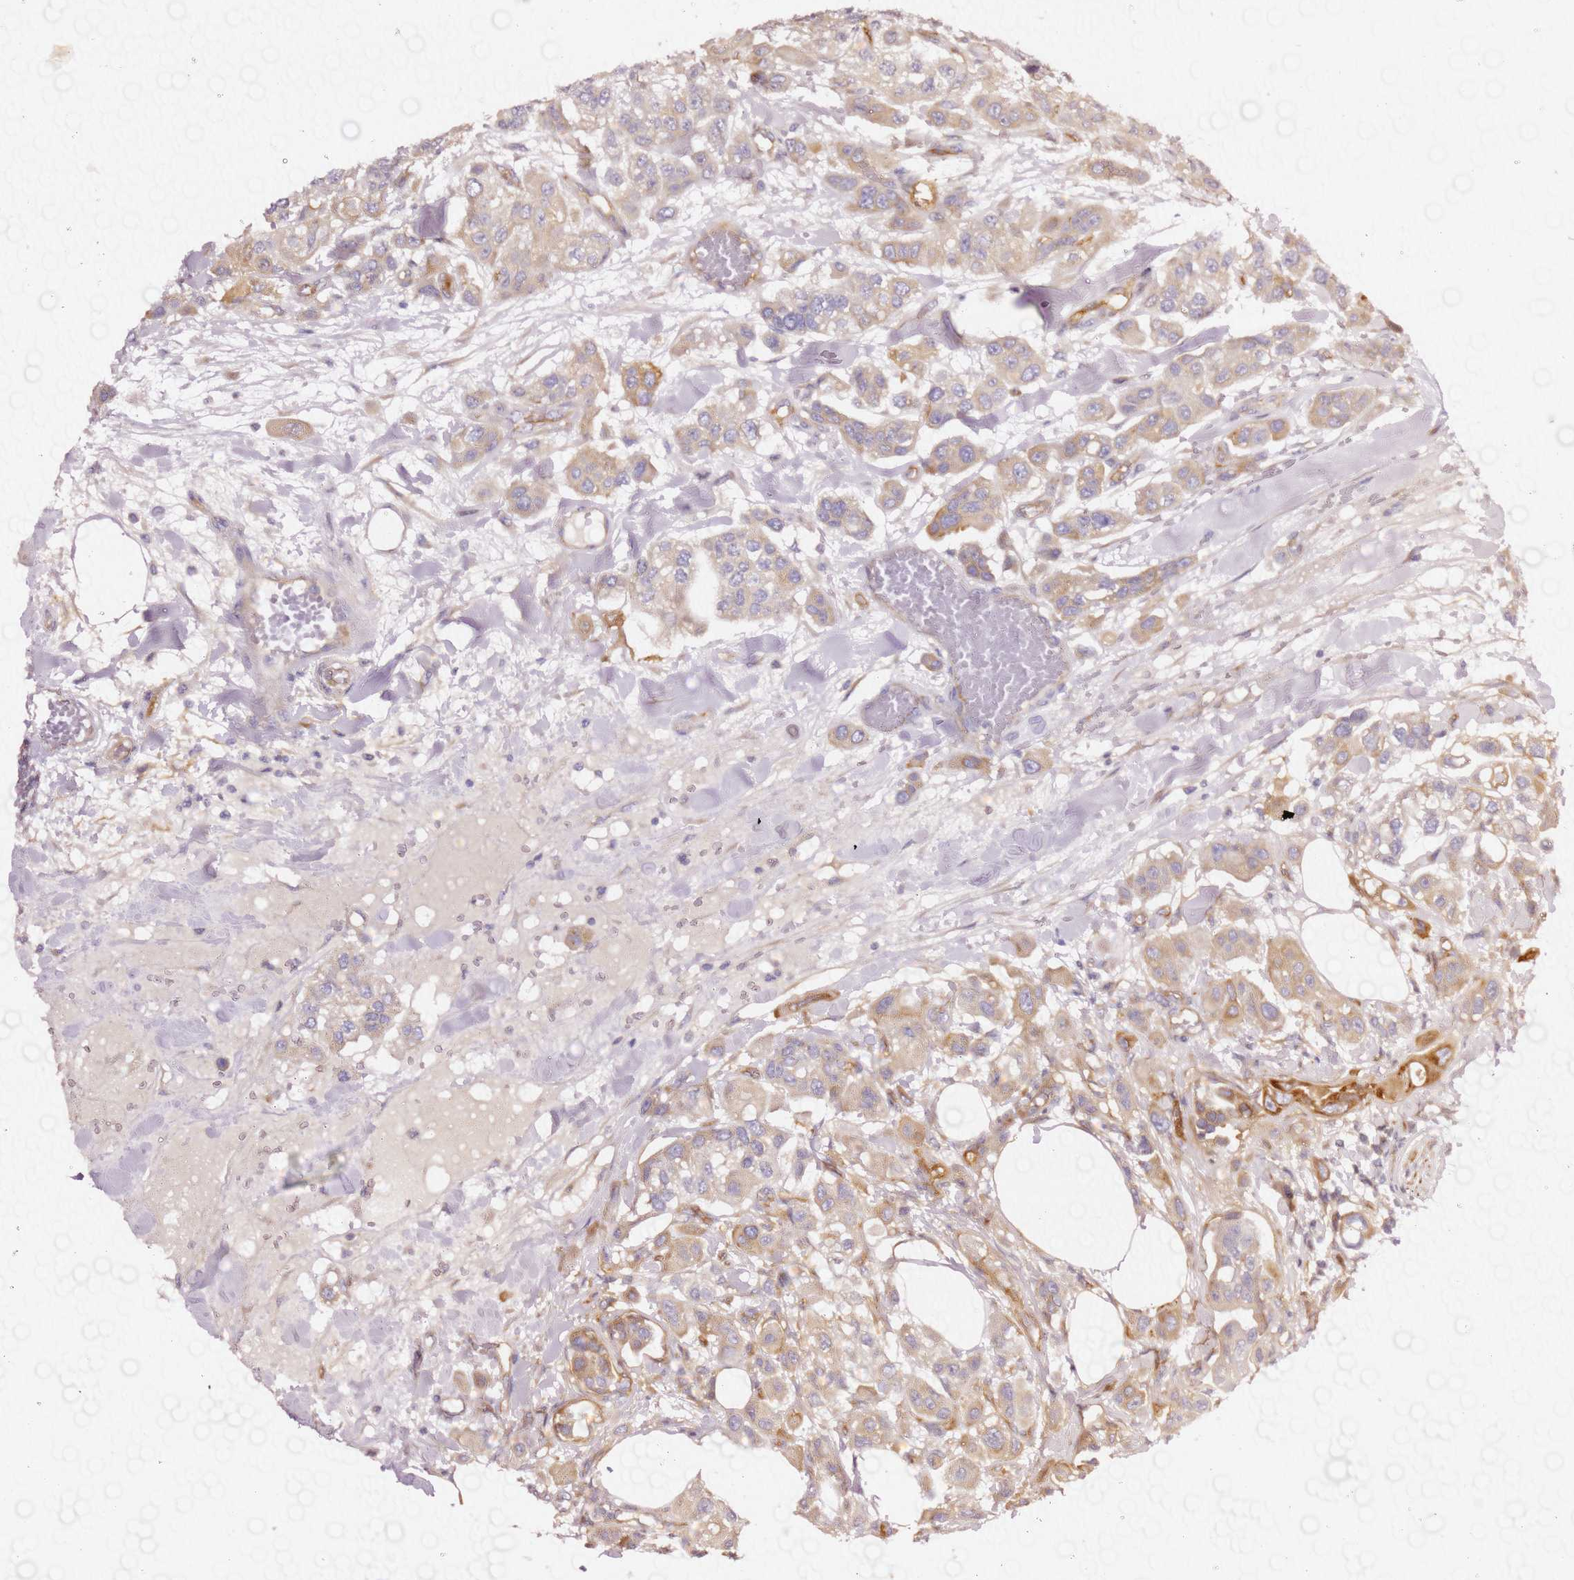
{"staining": {"intensity": "weak", "quantity": ">75%", "location": "cytoplasmic/membranous"}, "tissue": "urothelial cancer", "cell_type": "Tumor cells", "image_type": "cancer", "snomed": [{"axis": "morphology", "description": "Urothelial carcinoma, High grade"}, {"axis": "topography", "description": "Urinary bladder"}], "caption": "The photomicrograph shows immunohistochemical staining of urothelial carcinoma (high-grade). There is weak cytoplasmic/membranous expression is identified in approximately >75% of tumor cells.", "gene": "KIF7", "patient": {"sex": "male", "age": 67}}